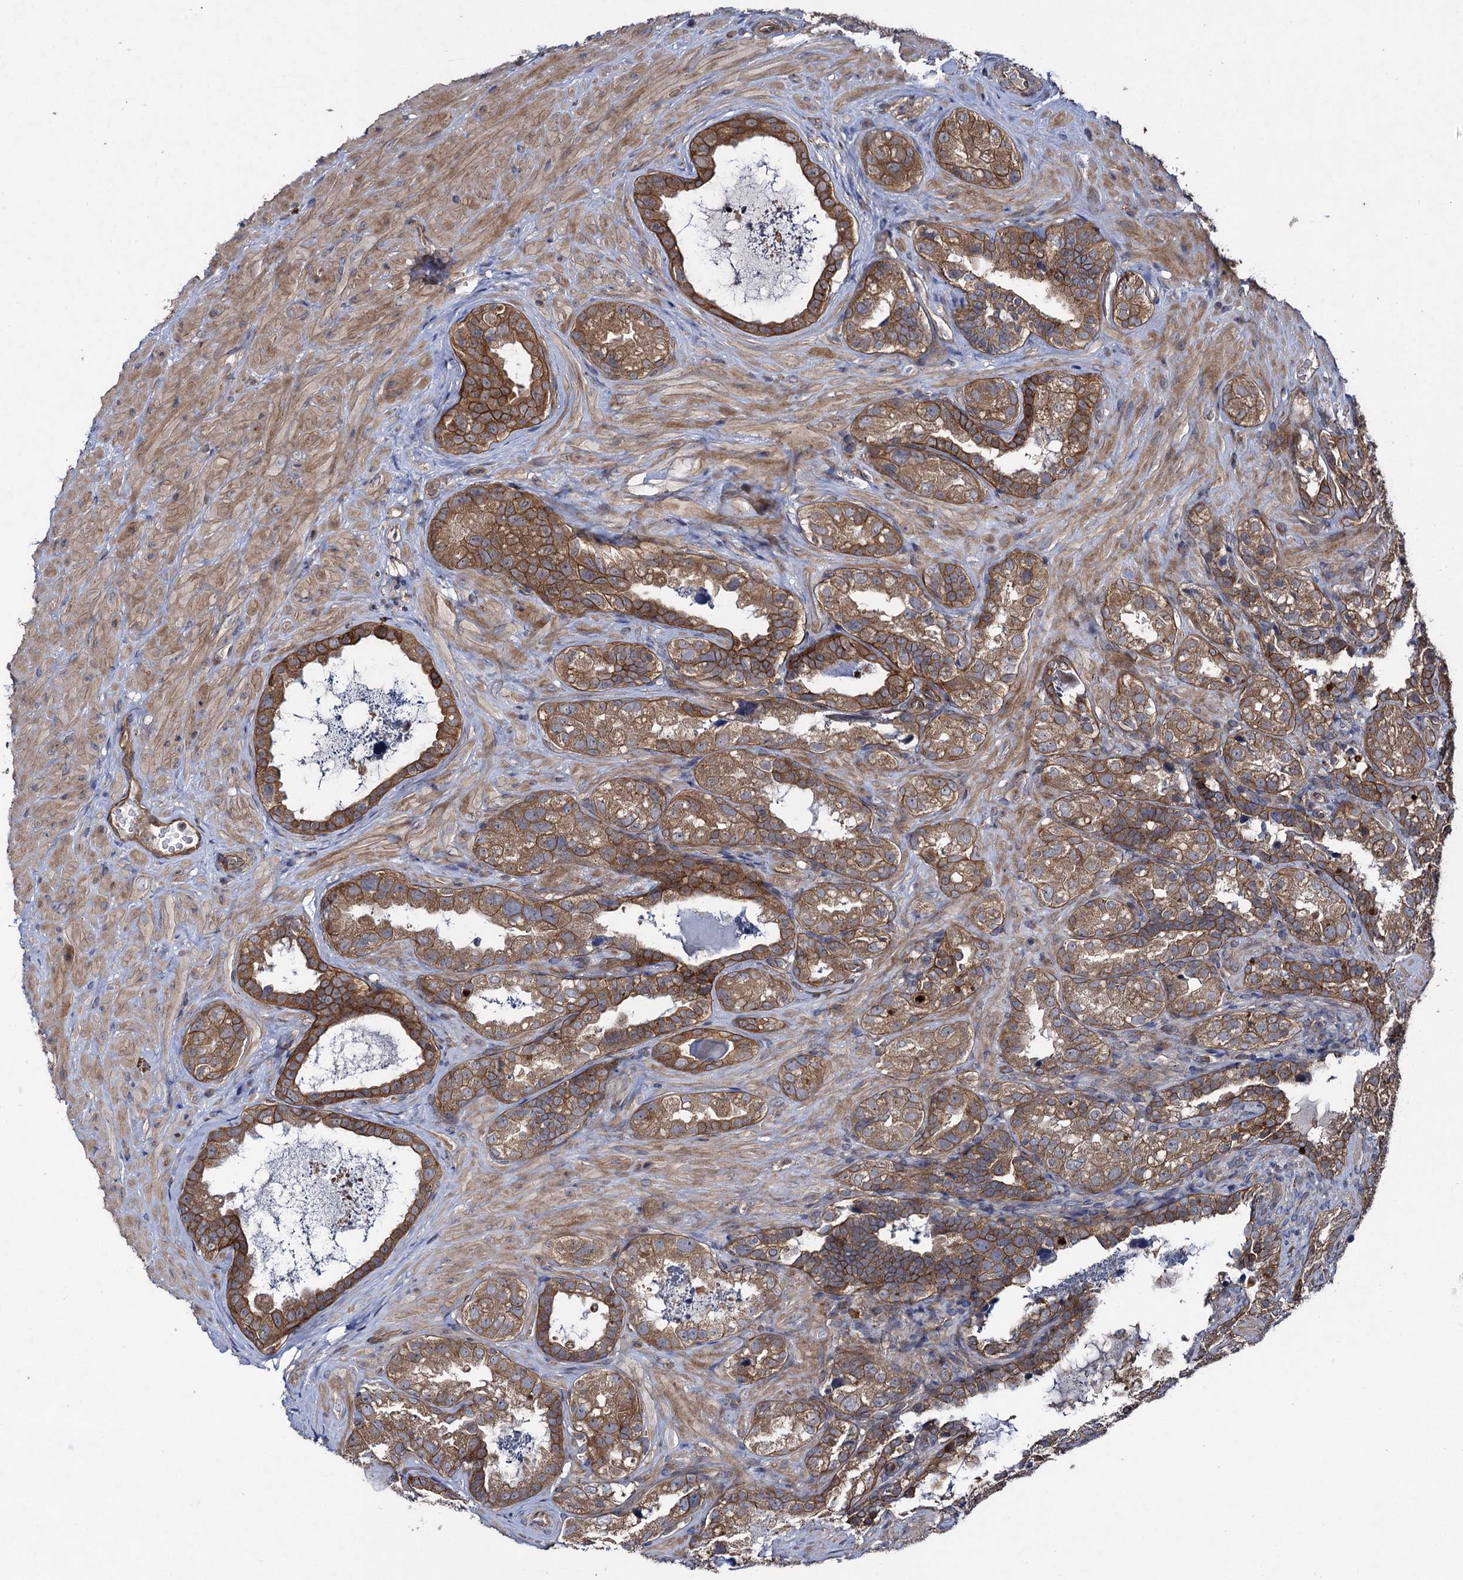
{"staining": {"intensity": "moderate", "quantity": ">75%", "location": "cytoplasmic/membranous"}, "tissue": "seminal vesicle", "cell_type": "Glandular cells", "image_type": "normal", "snomed": [{"axis": "morphology", "description": "Normal tissue, NOS"}, {"axis": "topography", "description": "Seminal veicle"}, {"axis": "topography", "description": "Peripheral nerve tissue"}], "caption": "Seminal vesicle stained with DAB (3,3'-diaminobenzidine) immunohistochemistry (IHC) shows medium levels of moderate cytoplasmic/membranous staining in about >75% of glandular cells. The staining was performed using DAB (3,3'-diaminobenzidine), with brown indicating positive protein expression. Nuclei are stained blue with hematoxylin.", "gene": "HAUS1", "patient": {"sex": "male", "age": 67}}